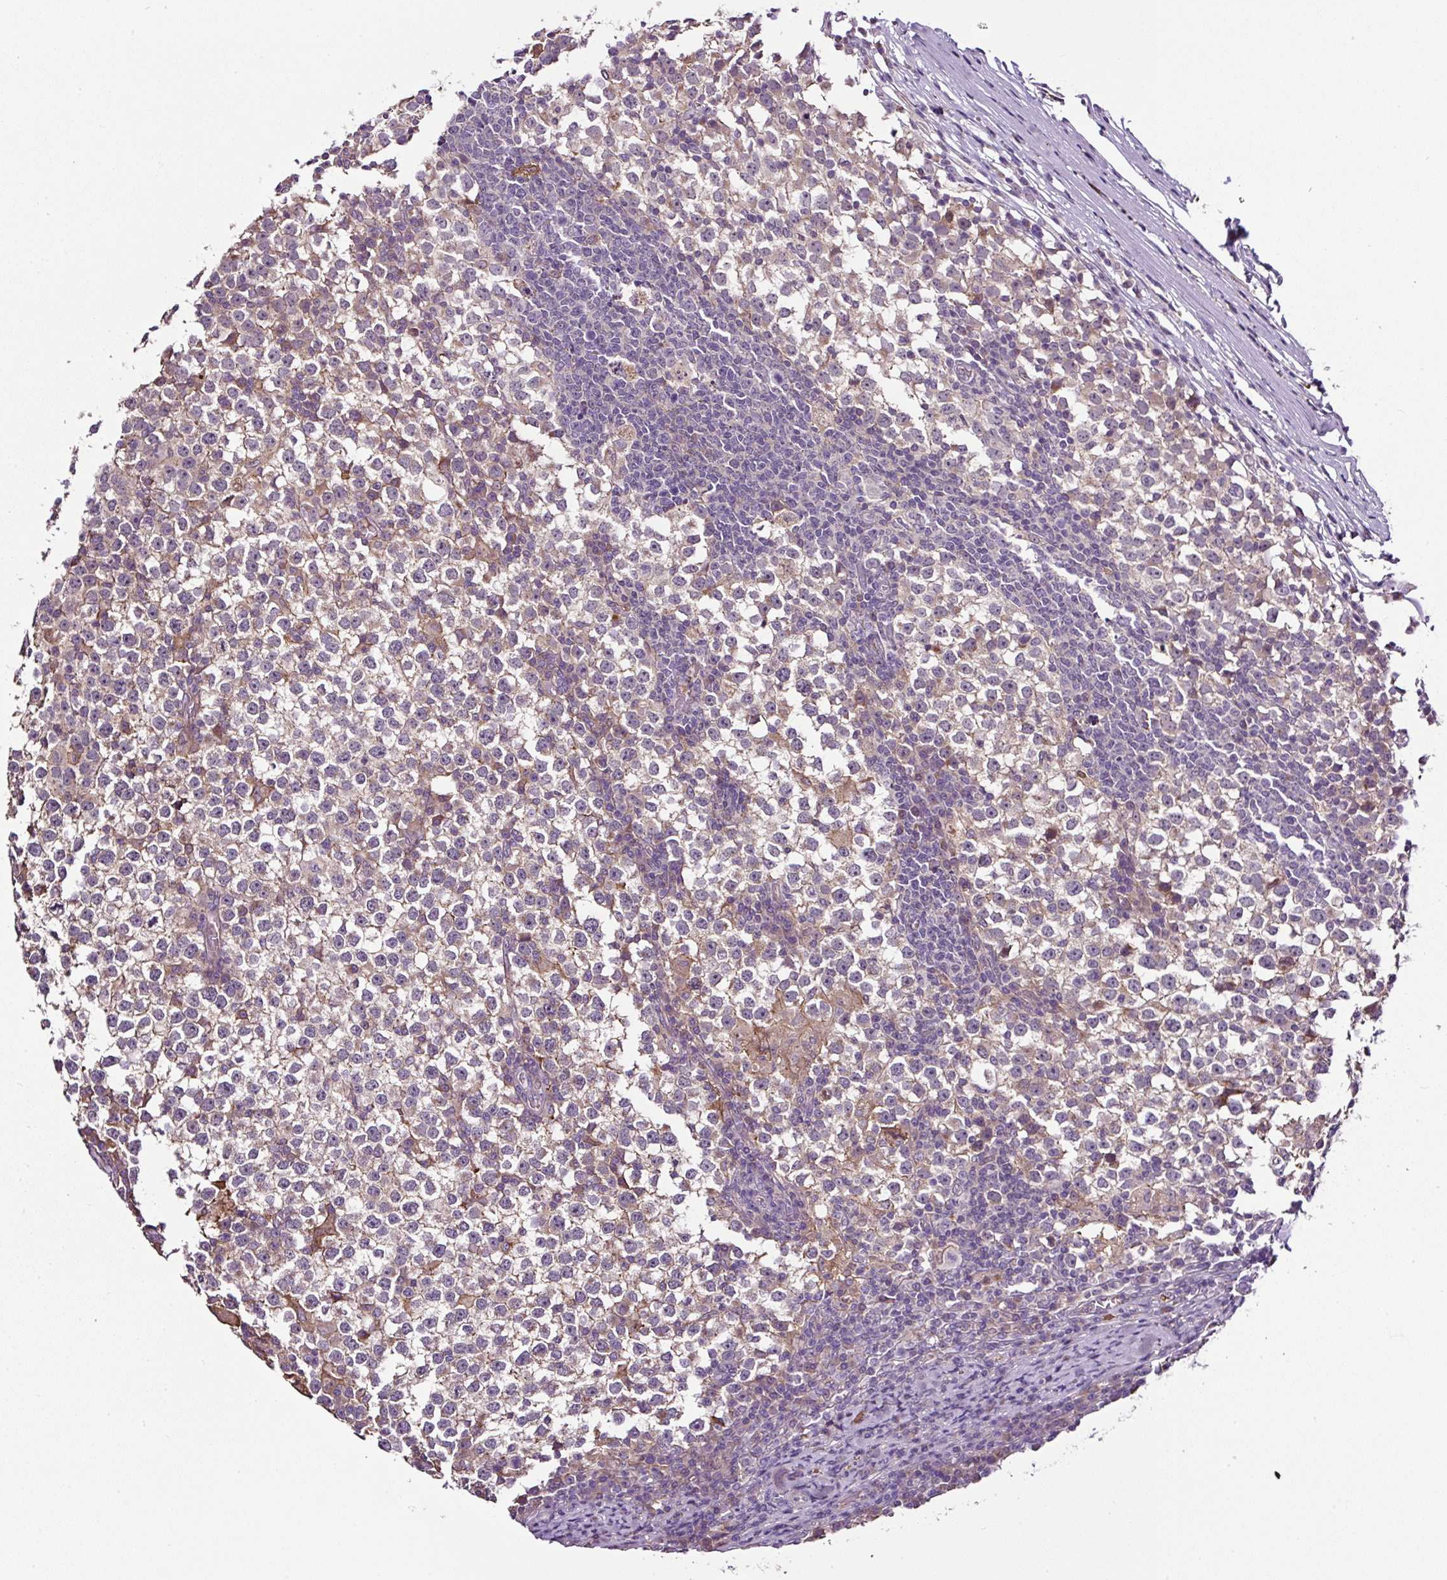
{"staining": {"intensity": "negative", "quantity": "none", "location": "none"}, "tissue": "testis cancer", "cell_type": "Tumor cells", "image_type": "cancer", "snomed": [{"axis": "morphology", "description": "Seminoma, NOS"}, {"axis": "topography", "description": "Testis"}], "caption": "Immunohistochemistry of seminoma (testis) demonstrates no expression in tumor cells.", "gene": "LRRC24", "patient": {"sex": "male", "age": 65}}